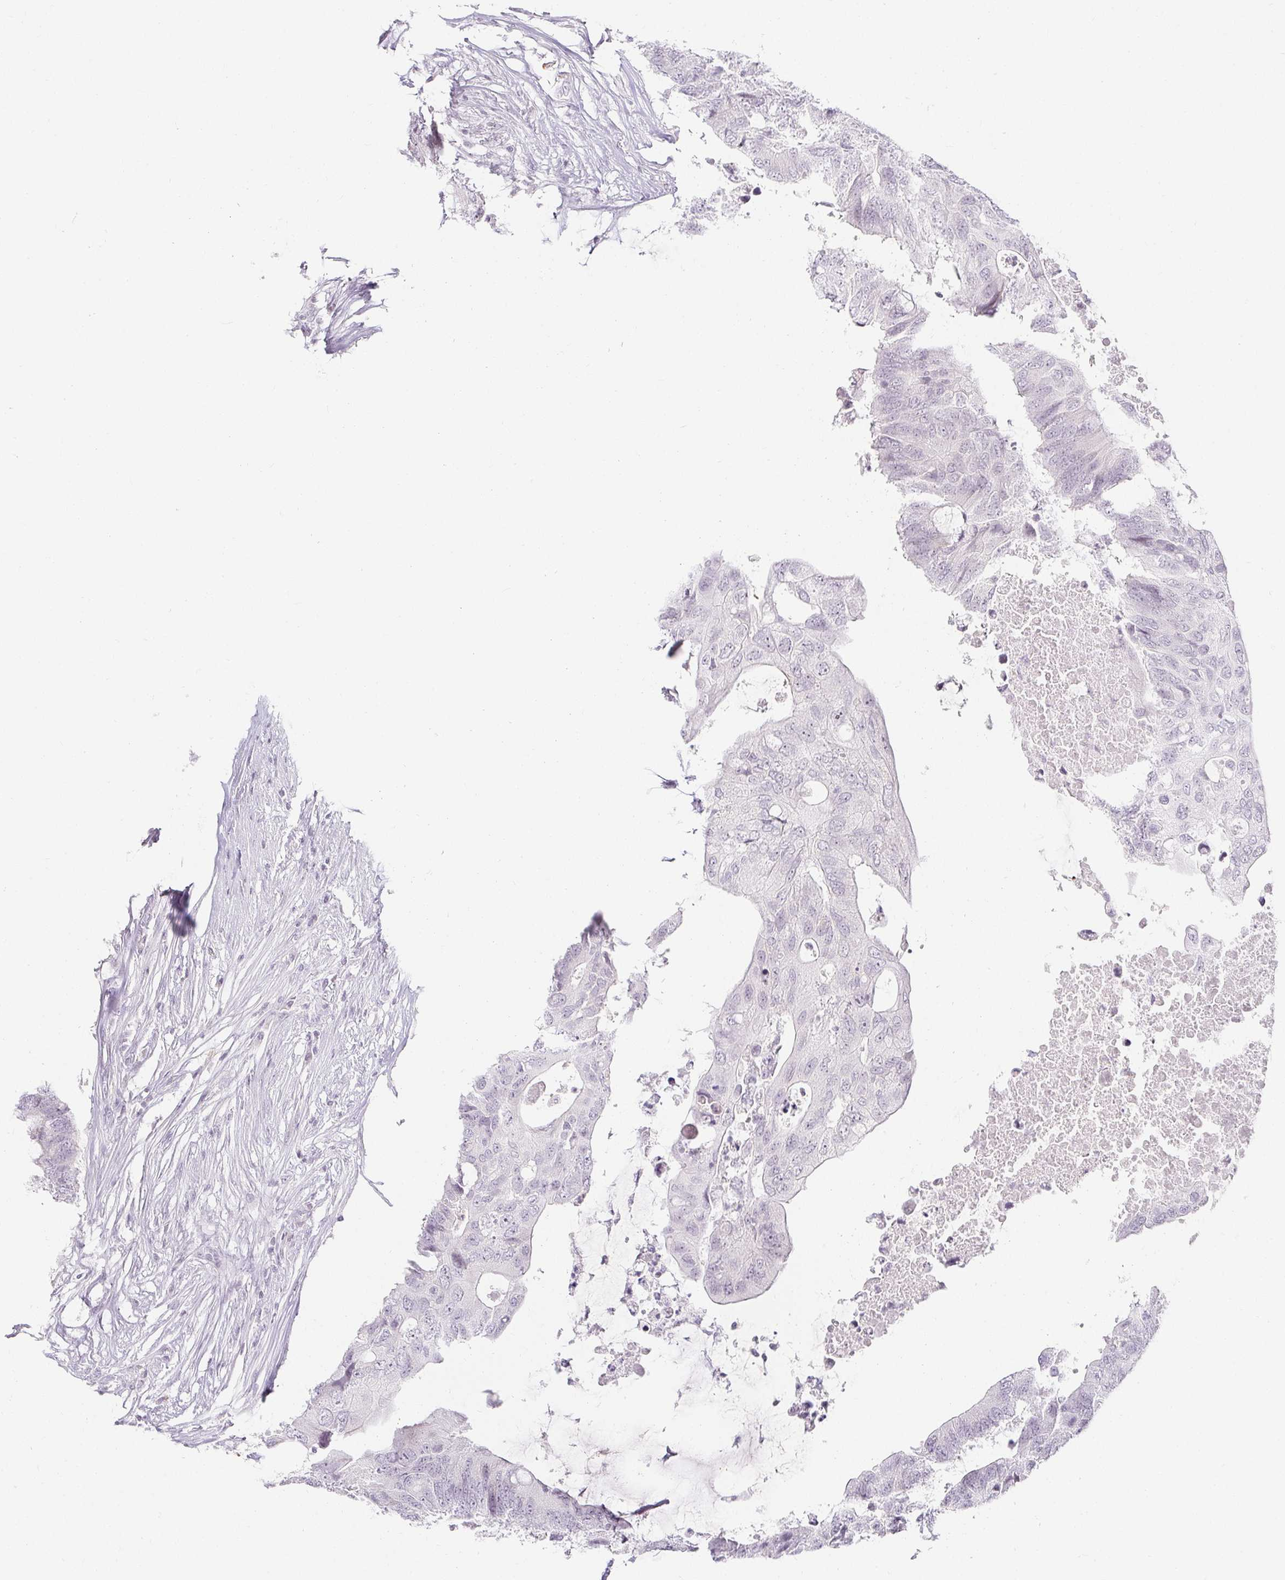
{"staining": {"intensity": "negative", "quantity": "none", "location": "none"}, "tissue": "colorectal cancer", "cell_type": "Tumor cells", "image_type": "cancer", "snomed": [{"axis": "morphology", "description": "Adenocarcinoma, NOS"}, {"axis": "topography", "description": "Colon"}], "caption": "Tumor cells show no significant expression in colorectal adenocarcinoma. (Immunohistochemistry (ihc), brightfield microscopy, high magnification).", "gene": "ACAN", "patient": {"sex": "male", "age": 71}}